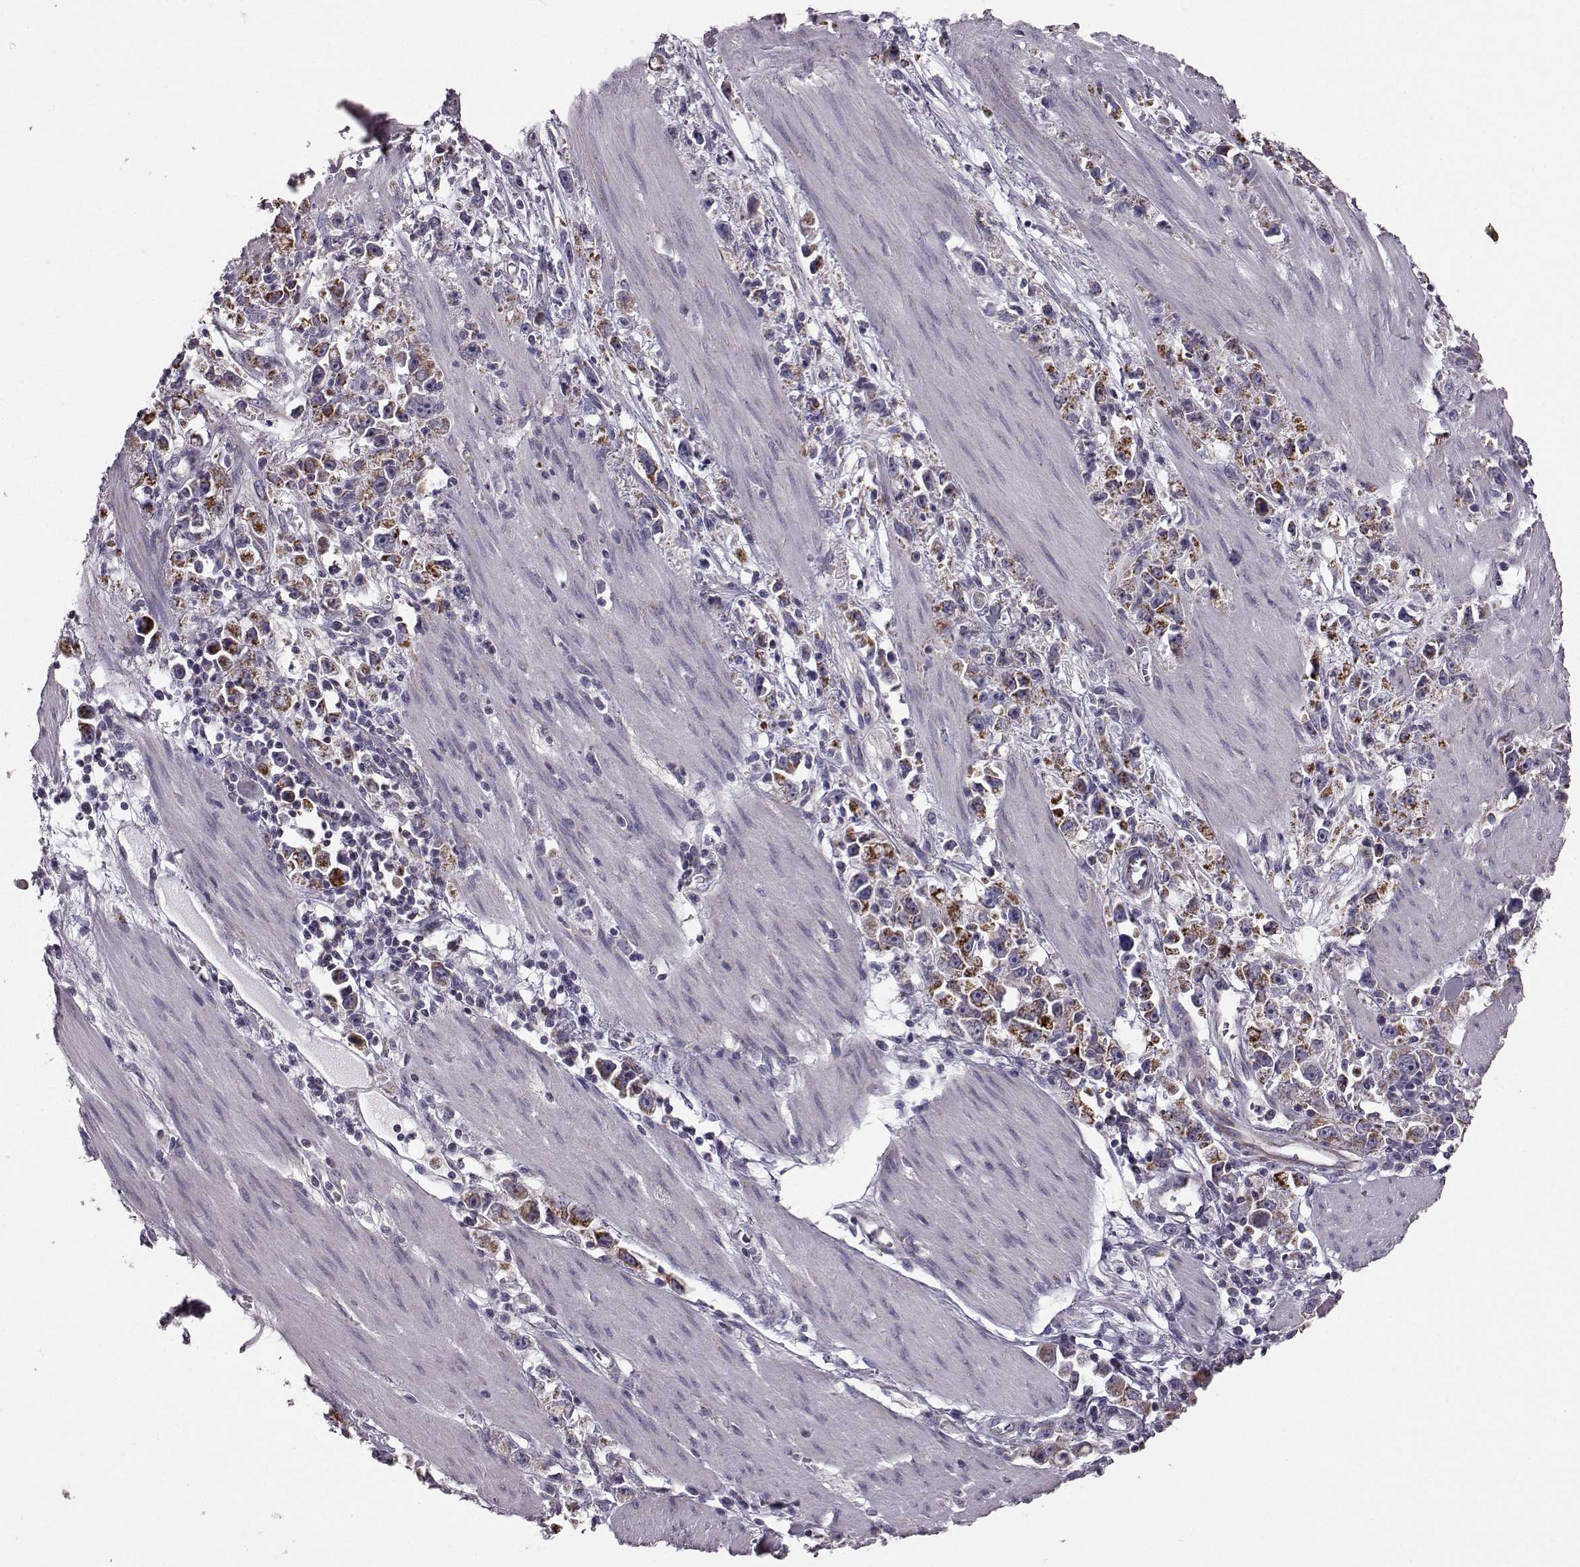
{"staining": {"intensity": "strong", "quantity": ">75%", "location": "cytoplasmic/membranous"}, "tissue": "stomach cancer", "cell_type": "Tumor cells", "image_type": "cancer", "snomed": [{"axis": "morphology", "description": "Adenocarcinoma, NOS"}, {"axis": "topography", "description": "Stomach"}], "caption": "Strong cytoplasmic/membranous positivity is seen in approximately >75% of tumor cells in stomach cancer.", "gene": "FAM8A1", "patient": {"sex": "female", "age": 59}}